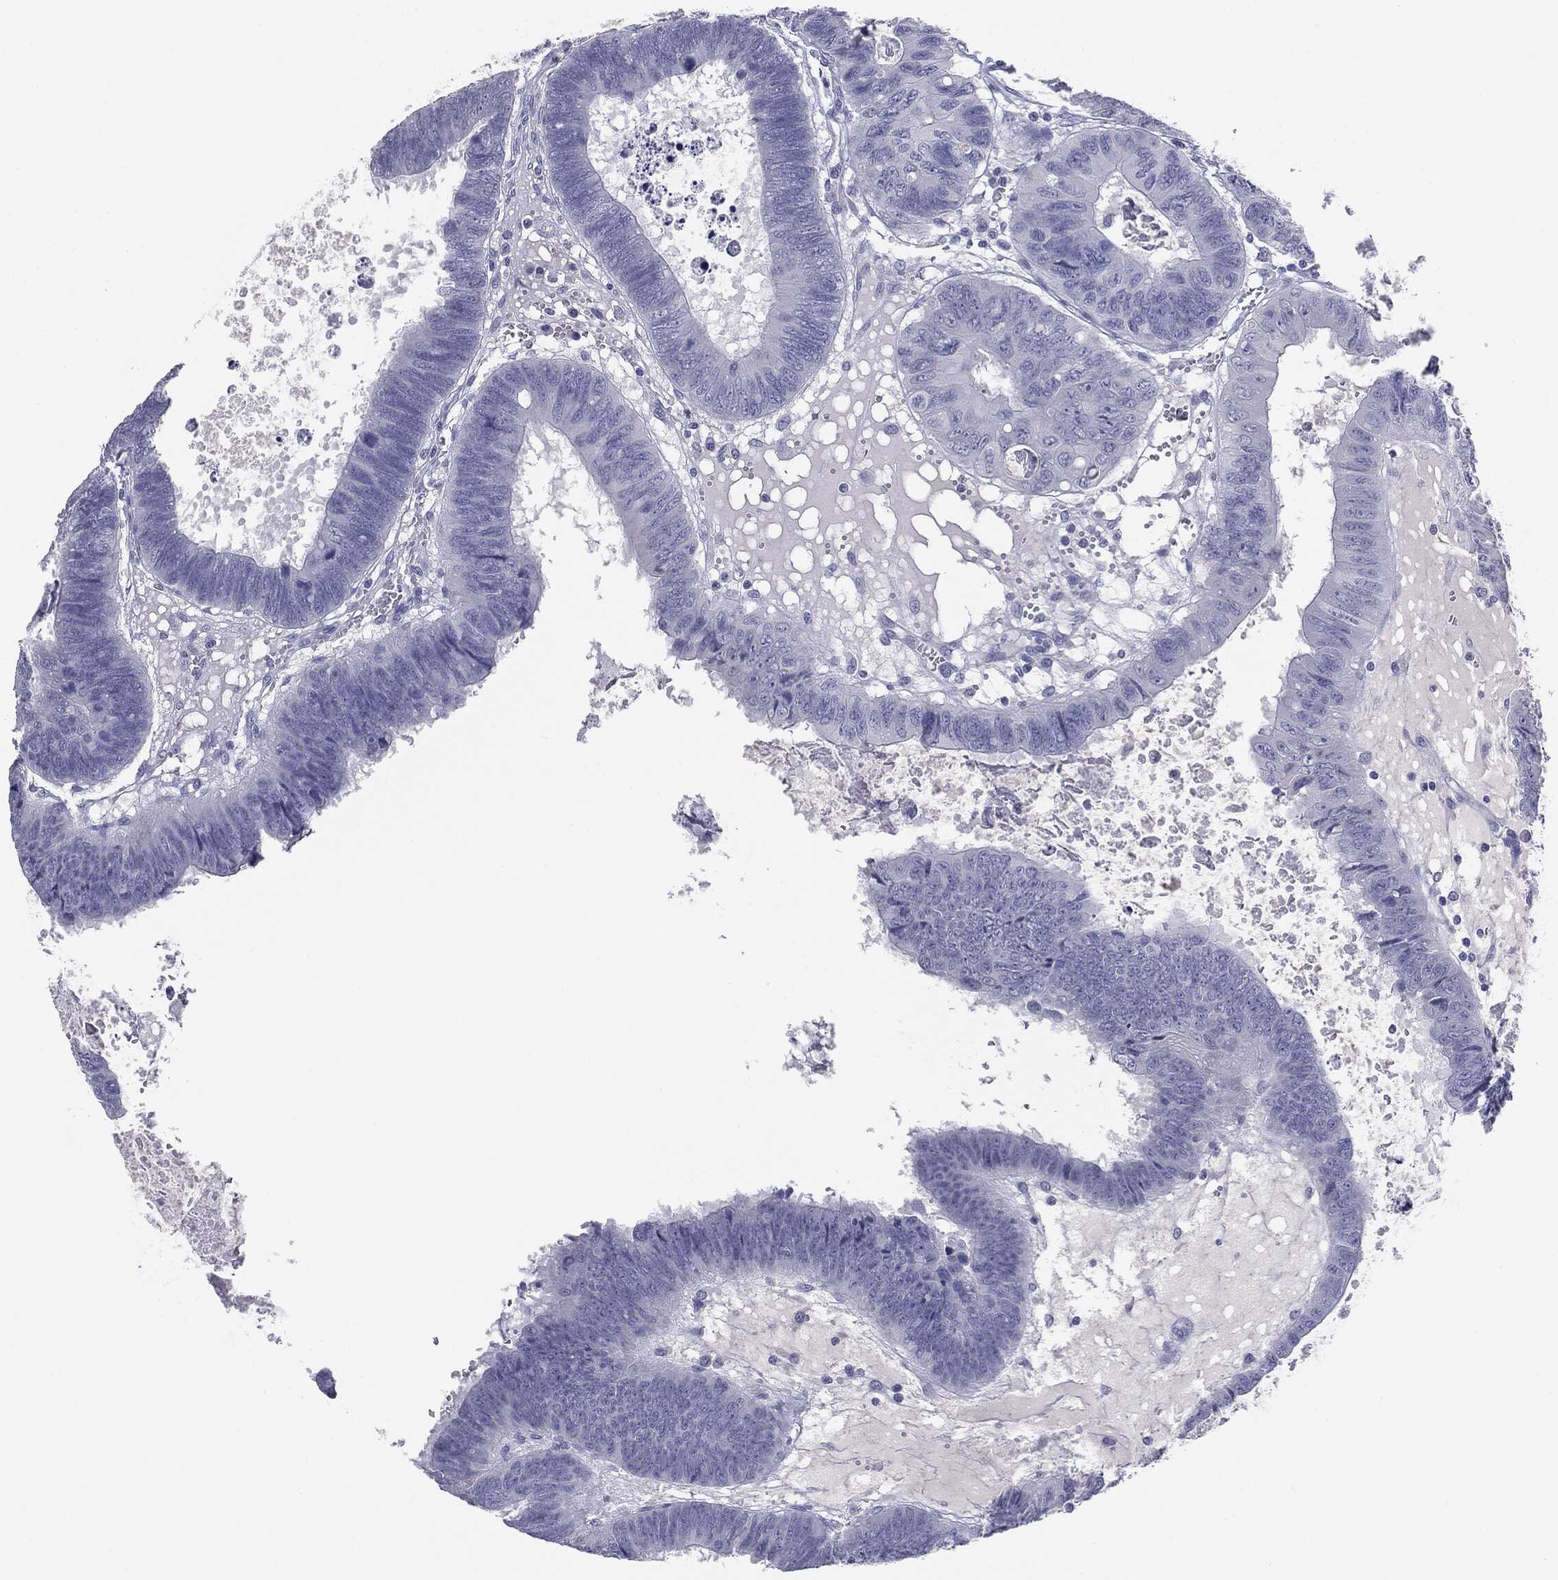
{"staining": {"intensity": "negative", "quantity": "none", "location": "none"}, "tissue": "colorectal cancer", "cell_type": "Tumor cells", "image_type": "cancer", "snomed": [{"axis": "morphology", "description": "Adenocarcinoma, NOS"}, {"axis": "topography", "description": "Colon"}], "caption": "There is no significant expression in tumor cells of colorectal adenocarcinoma.", "gene": "SERPINB4", "patient": {"sex": "male", "age": 62}}